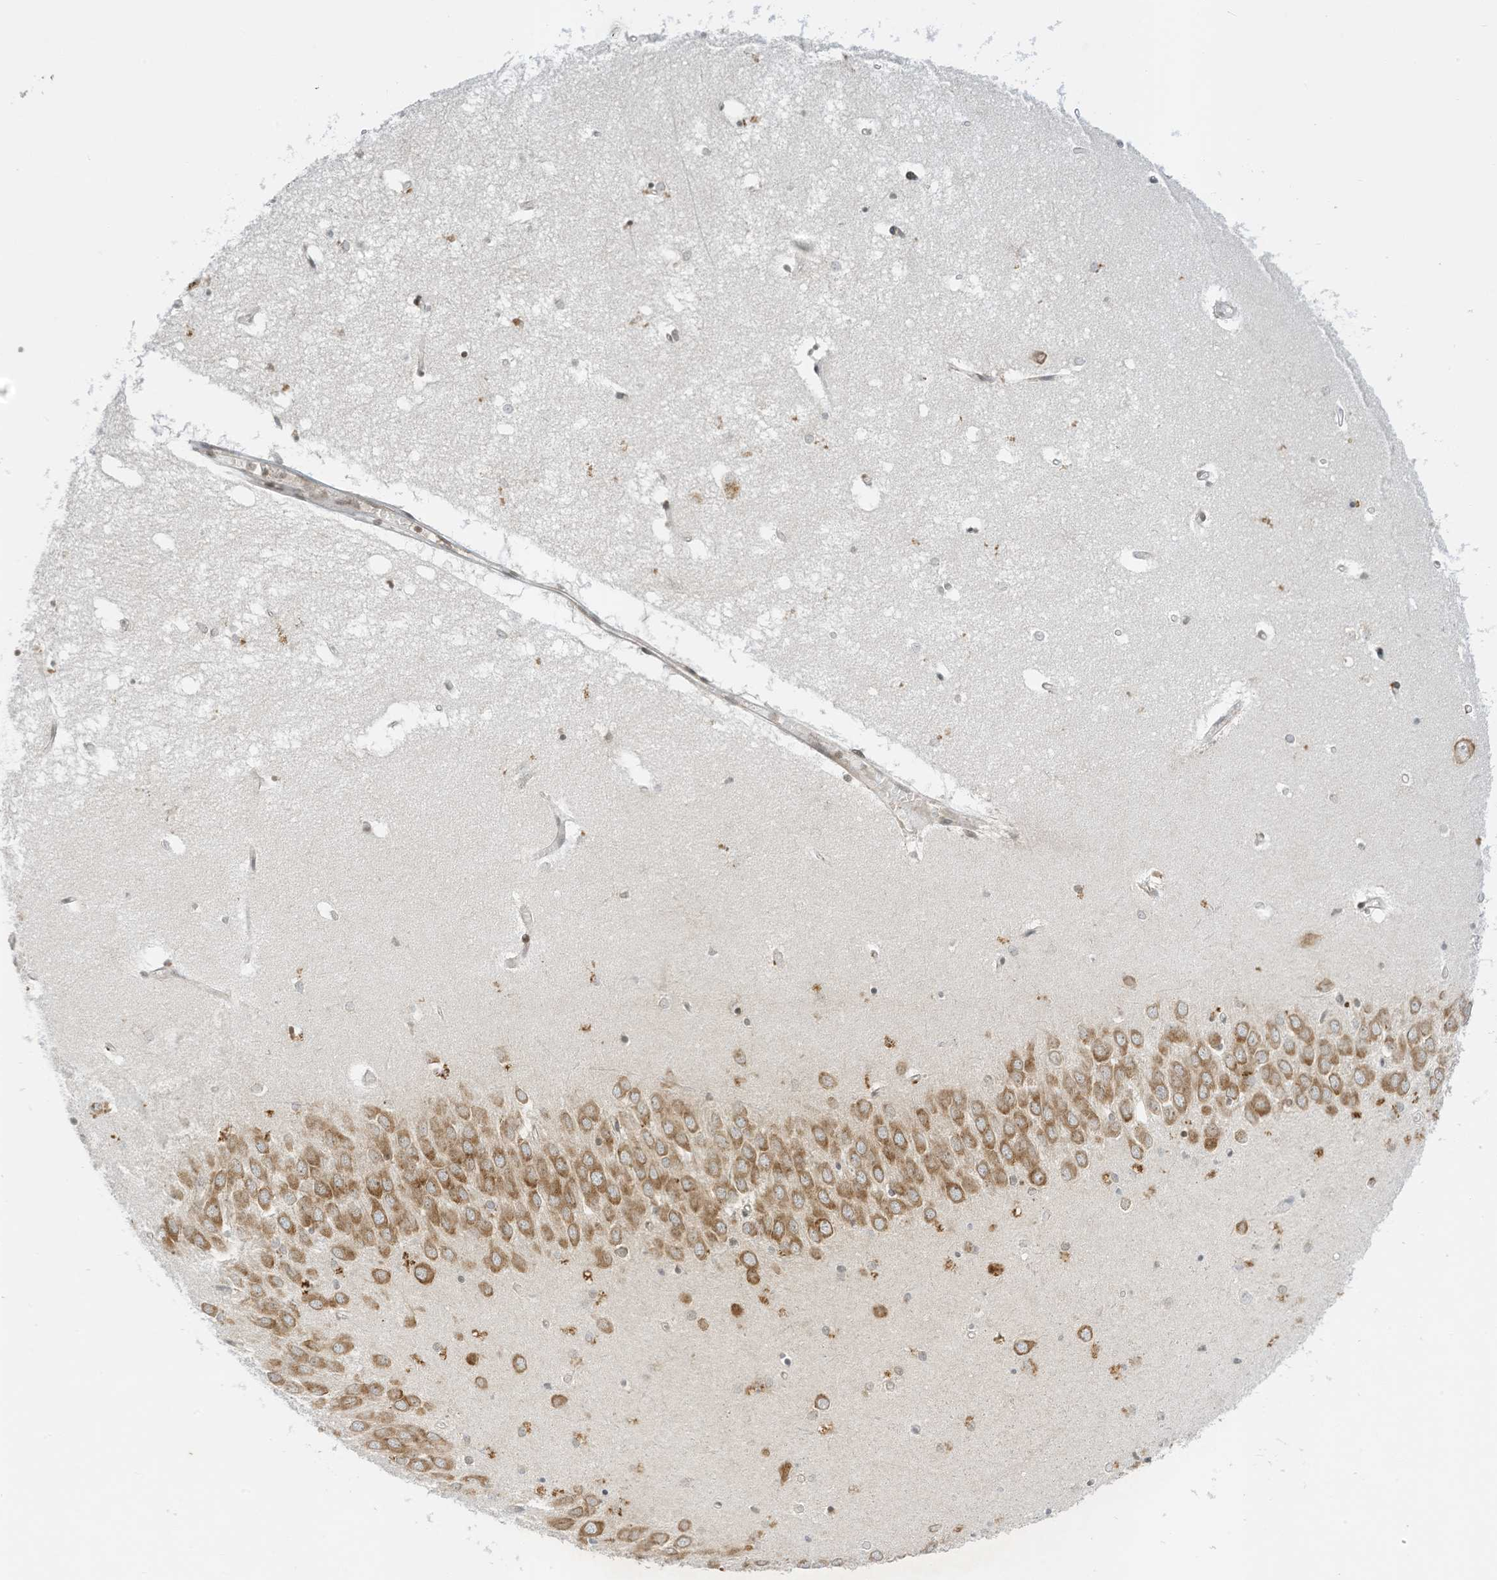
{"staining": {"intensity": "moderate", "quantity": "<25%", "location": "cytoplasmic/membranous"}, "tissue": "hippocampus", "cell_type": "Glial cells", "image_type": "normal", "snomed": [{"axis": "morphology", "description": "Normal tissue, NOS"}, {"axis": "topography", "description": "Hippocampus"}], "caption": "Immunohistochemistry (DAB) staining of benign human hippocampus shows moderate cytoplasmic/membranous protein staining in approximately <25% of glial cells. (Brightfield microscopy of DAB IHC at high magnification).", "gene": "EDF1", "patient": {"sex": "male", "age": 70}}